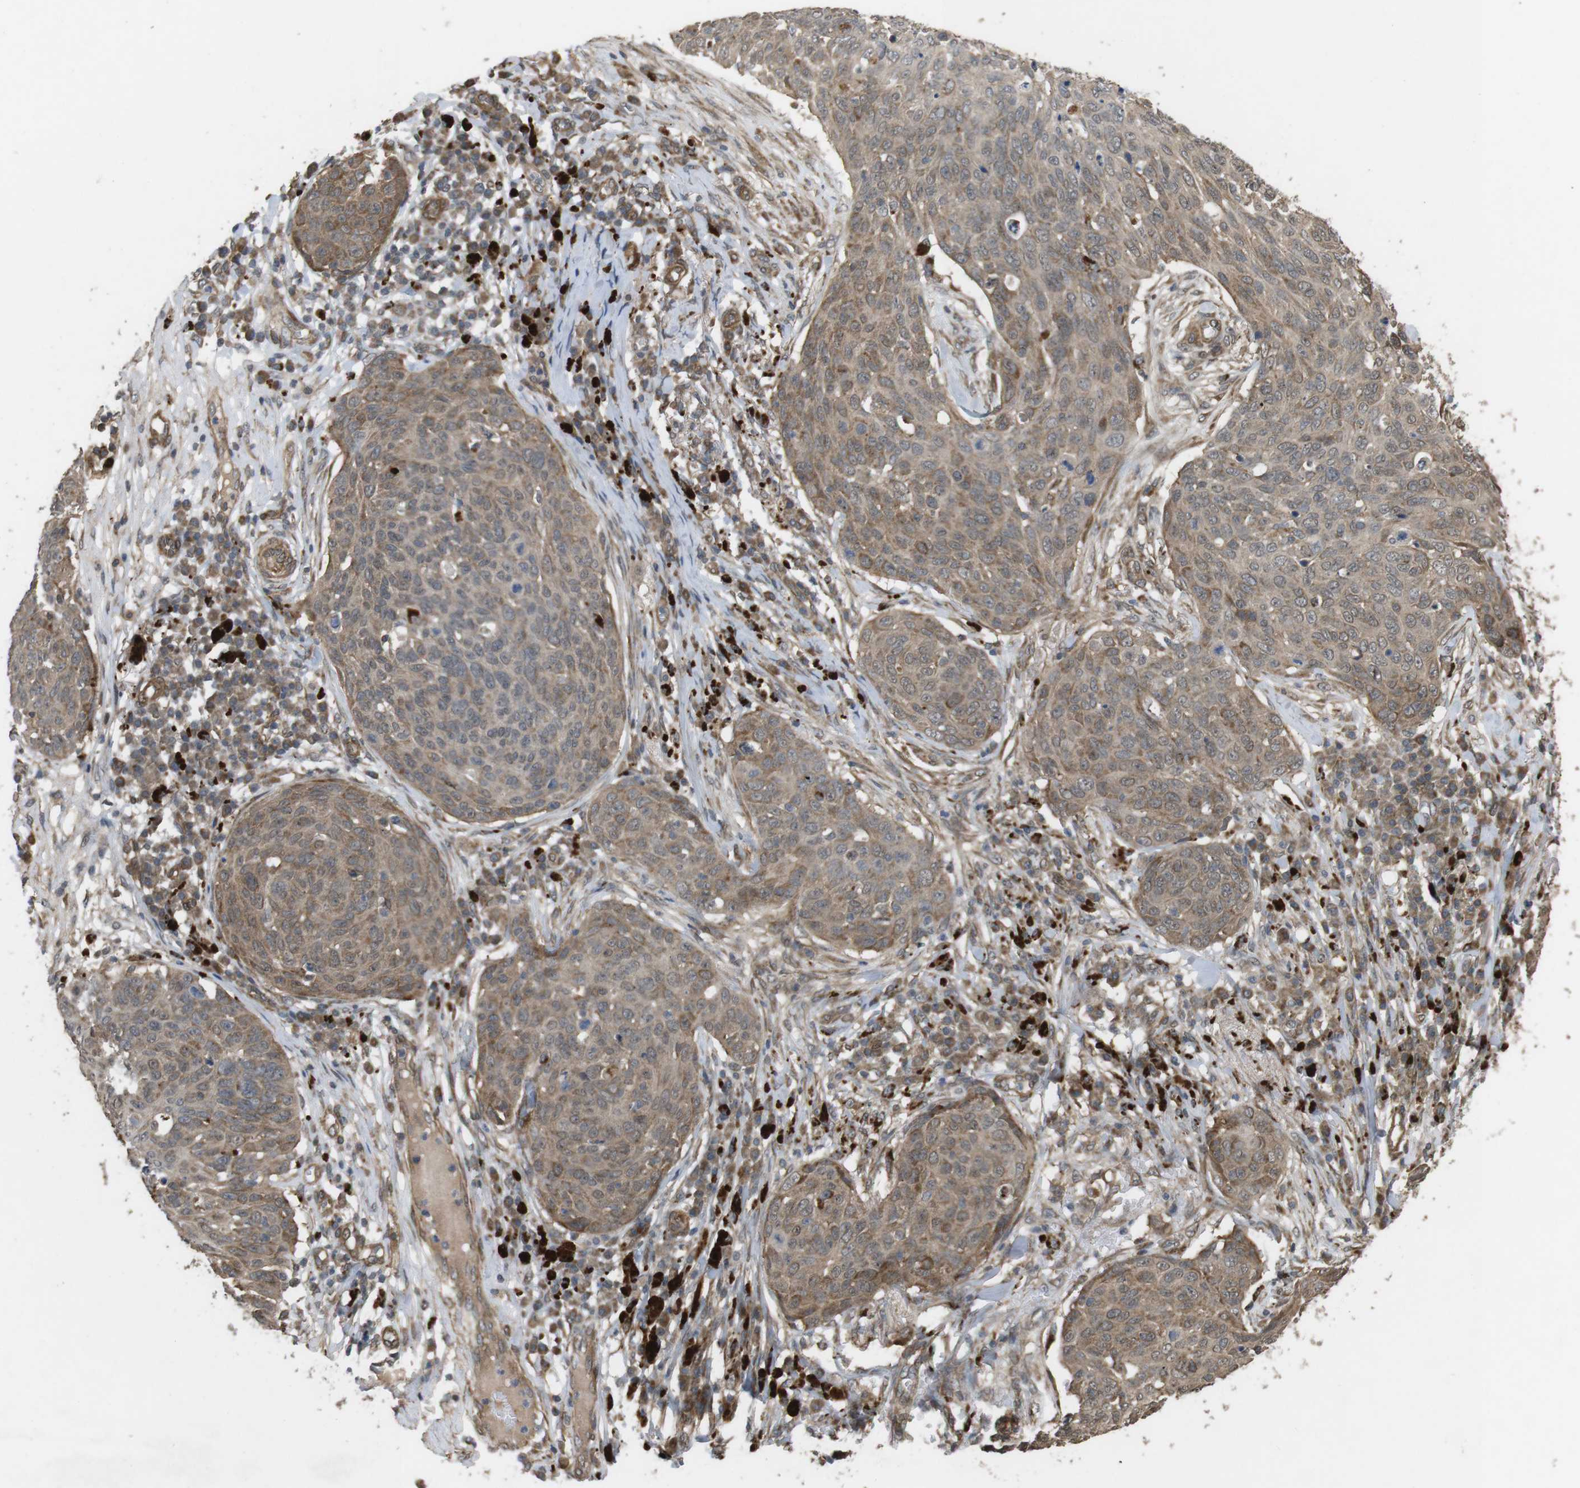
{"staining": {"intensity": "weak", "quantity": ">75%", "location": "cytoplasmic/membranous"}, "tissue": "skin cancer", "cell_type": "Tumor cells", "image_type": "cancer", "snomed": [{"axis": "morphology", "description": "Squamous cell carcinoma in situ, NOS"}, {"axis": "morphology", "description": "Squamous cell carcinoma, NOS"}, {"axis": "topography", "description": "Skin"}], "caption": "This is a micrograph of immunohistochemistry (IHC) staining of skin squamous cell carcinoma in situ, which shows weak expression in the cytoplasmic/membranous of tumor cells.", "gene": "KANK2", "patient": {"sex": "male", "age": 93}}